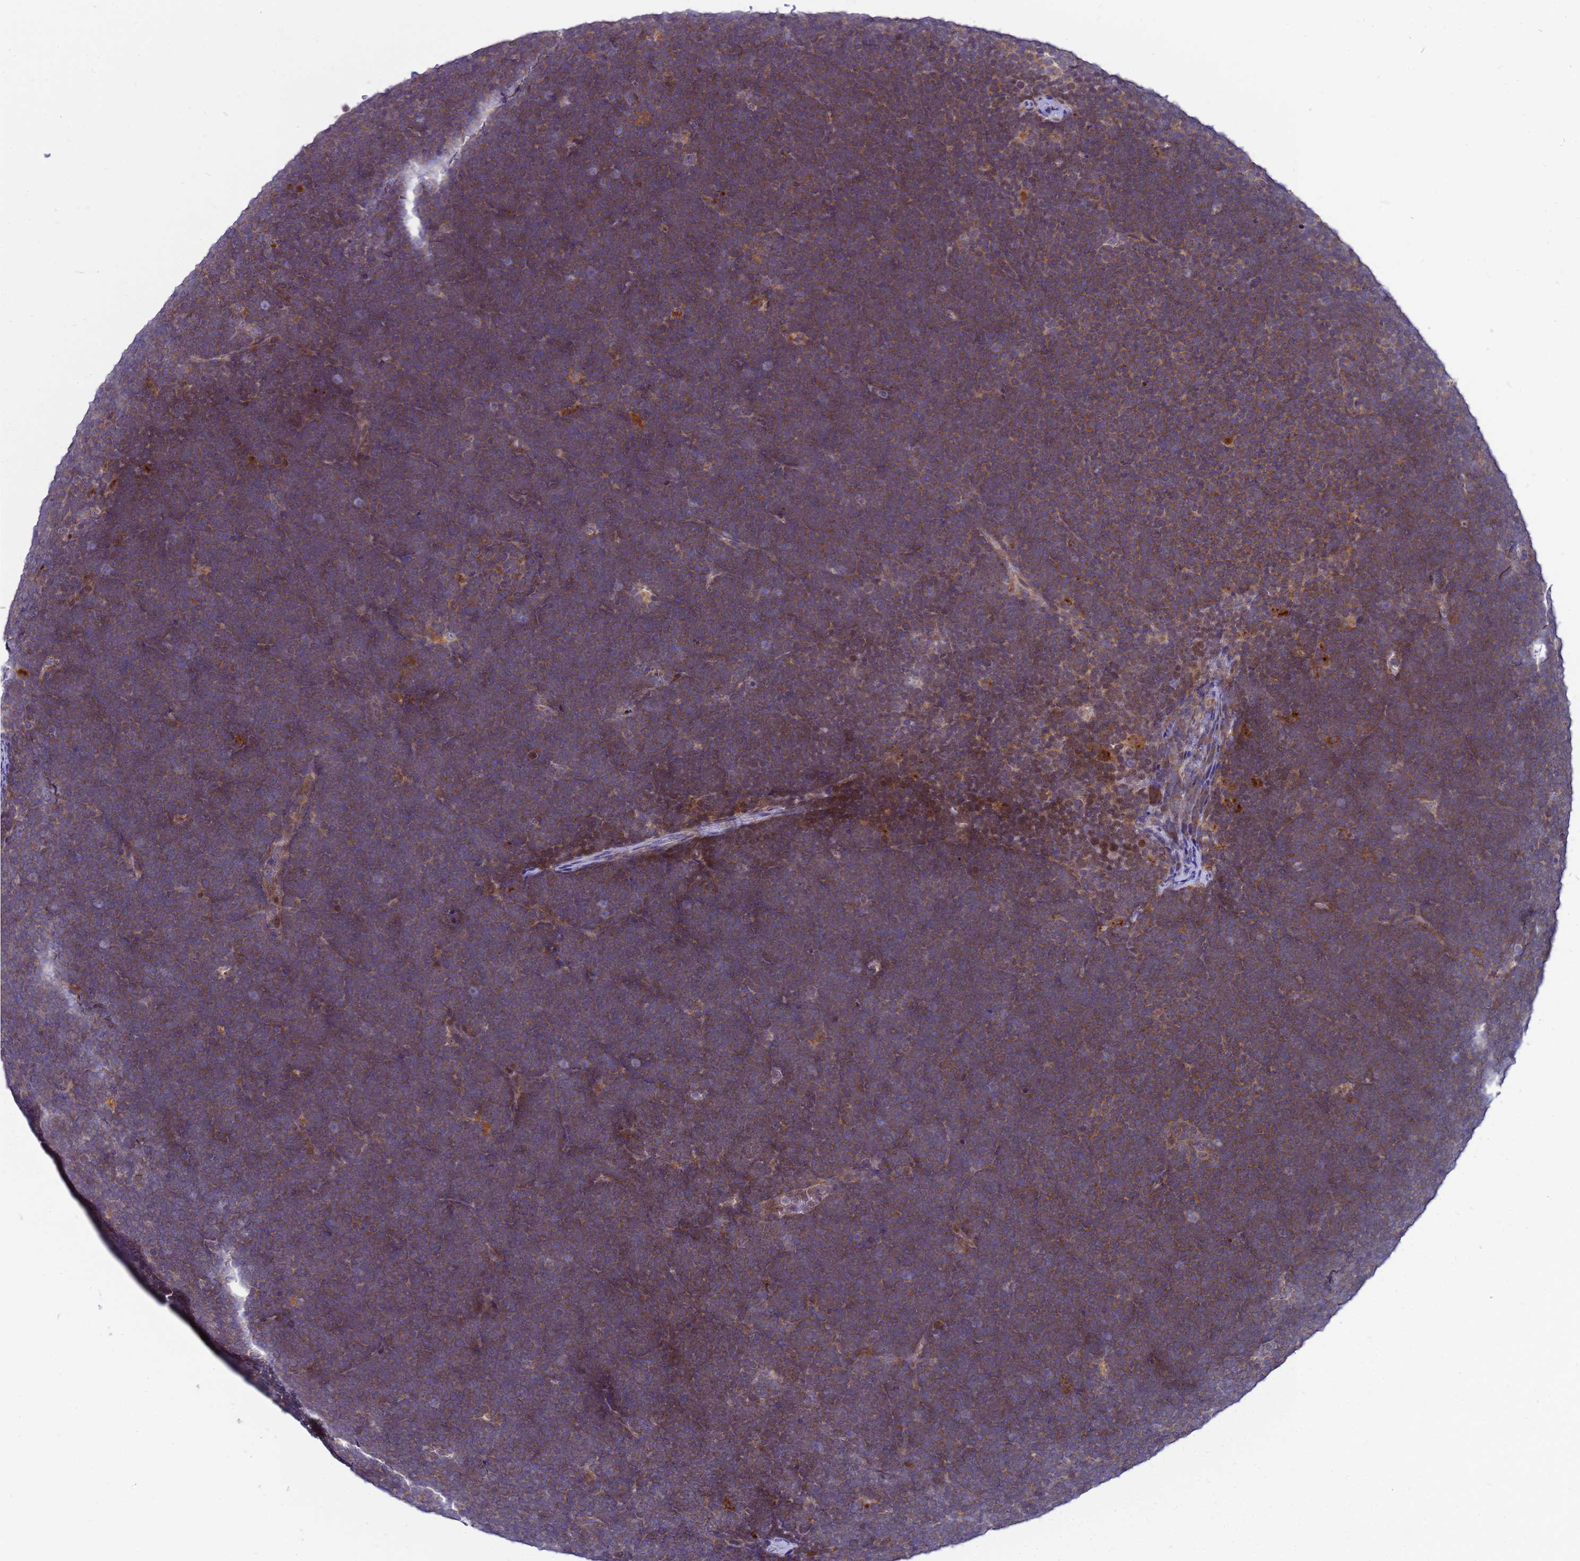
{"staining": {"intensity": "moderate", "quantity": "25%-75%", "location": "cytoplasmic/membranous"}, "tissue": "lymphoma", "cell_type": "Tumor cells", "image_type": "cancer", "snomed": [{"axis": "morphology", "description": "Malignant lymphoma, non-Hodgkin's type, High grade"}, {"axis": "topography", "description": "Lymph node"}], "caption": "Moderate cytoplasmic/membranous positivity for a protein is identified in about 25%-75% of tumor cells of malignant lymphoma, non-Hodgkin's type (high-grade) using immunohistochemistry (IHC).", "gene": "C12orf43", "patient": {"sex": "male", "age": 13}}